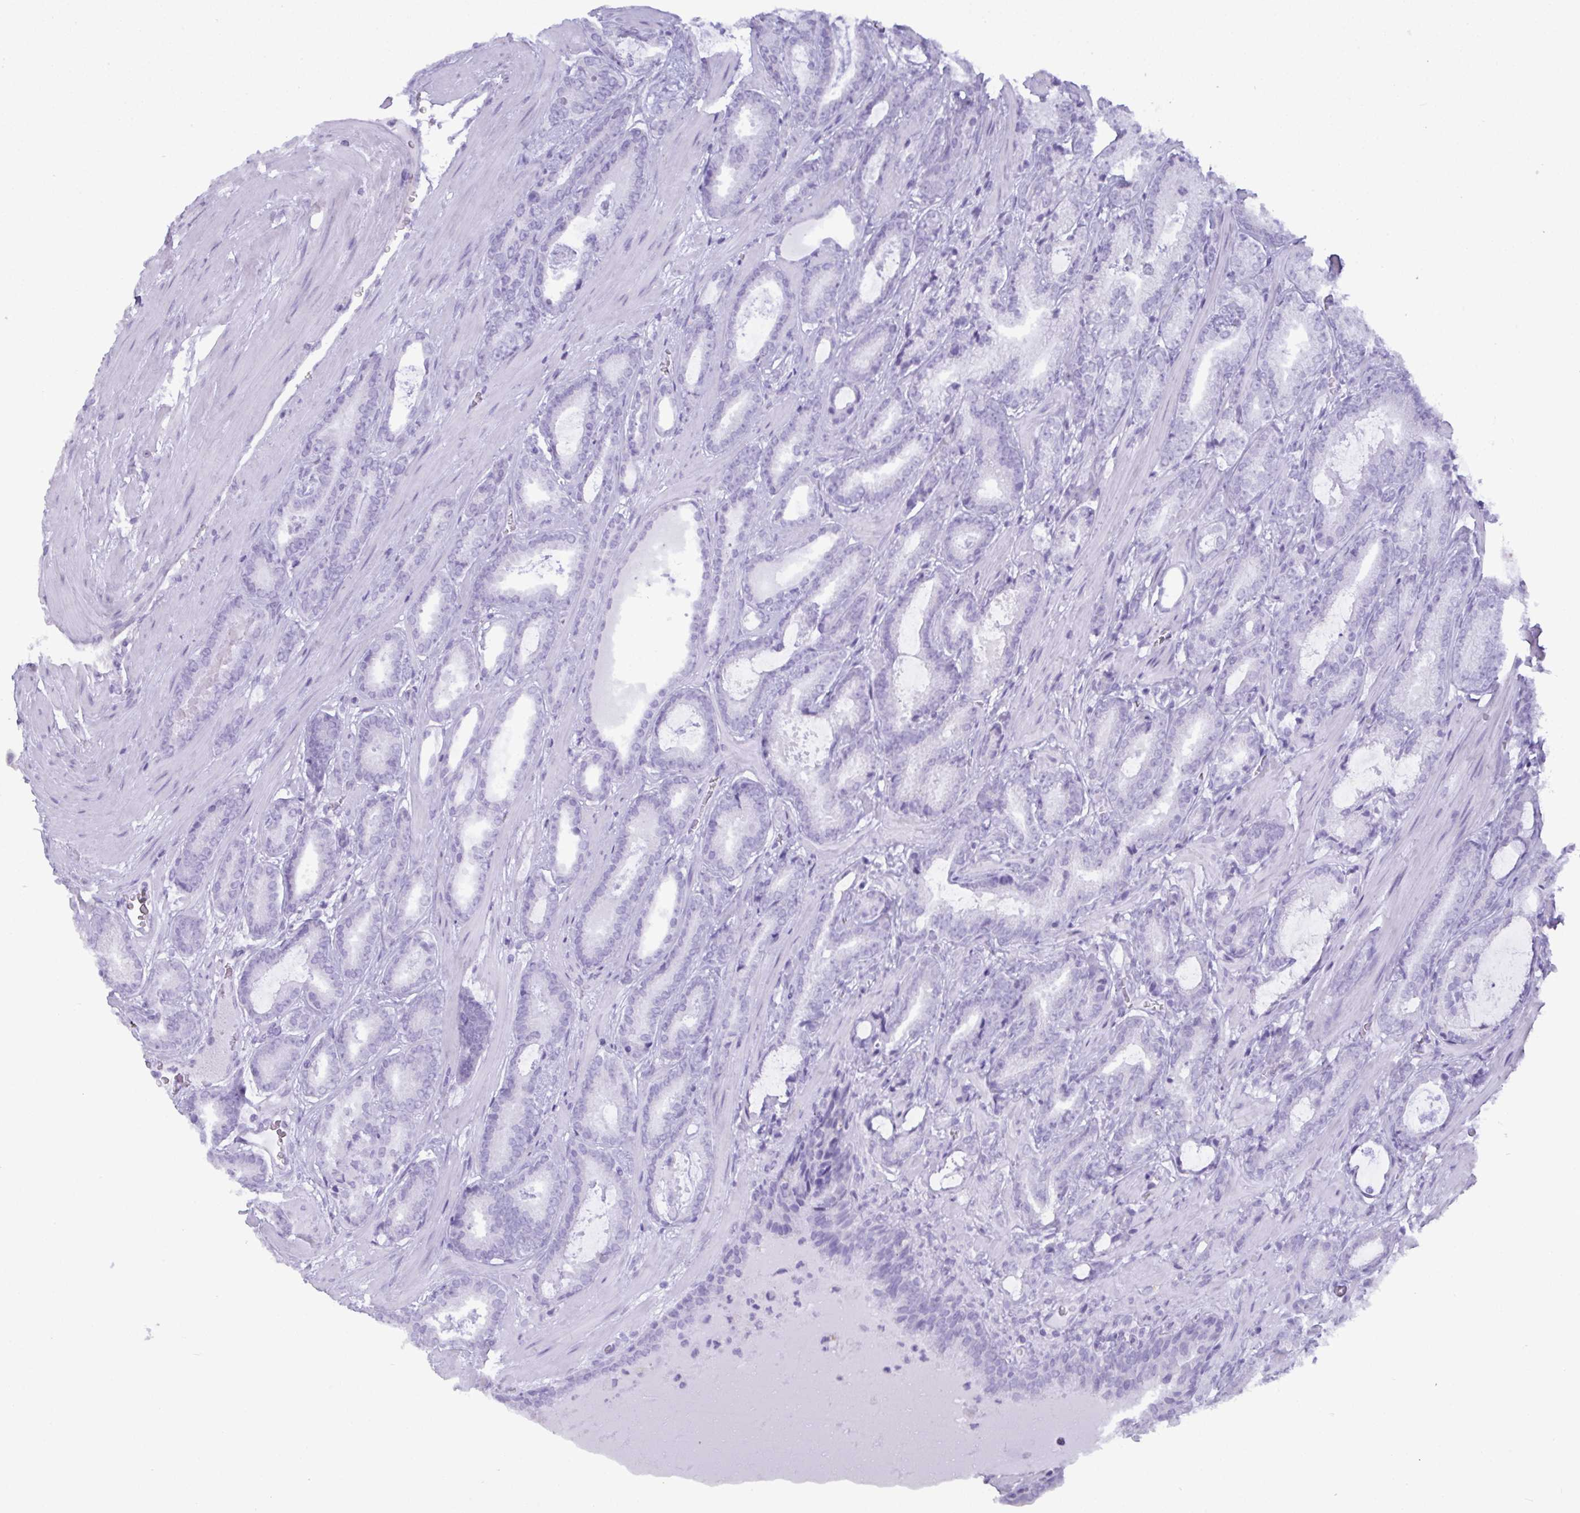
{"staining": {"intensity": "negative", "quantity": "none", "location": "none"}, "tissue": "prostate cancer", "cell_type": "Tumor cells", "image_type": "cancer", "snomed": [{"axis": "morphology", "description": "Adenocarcinoma, High grade"}, {"axis": "topography", "description": "Prostate"}], "caption": "A photomicrograph of prostate cancer (high-grade adenocarcinoma) stained for a protein demonstrates no brown staining in tumor cells.", "gene": "C4orf33", "patient": {"sex": "male", "age": 64}}